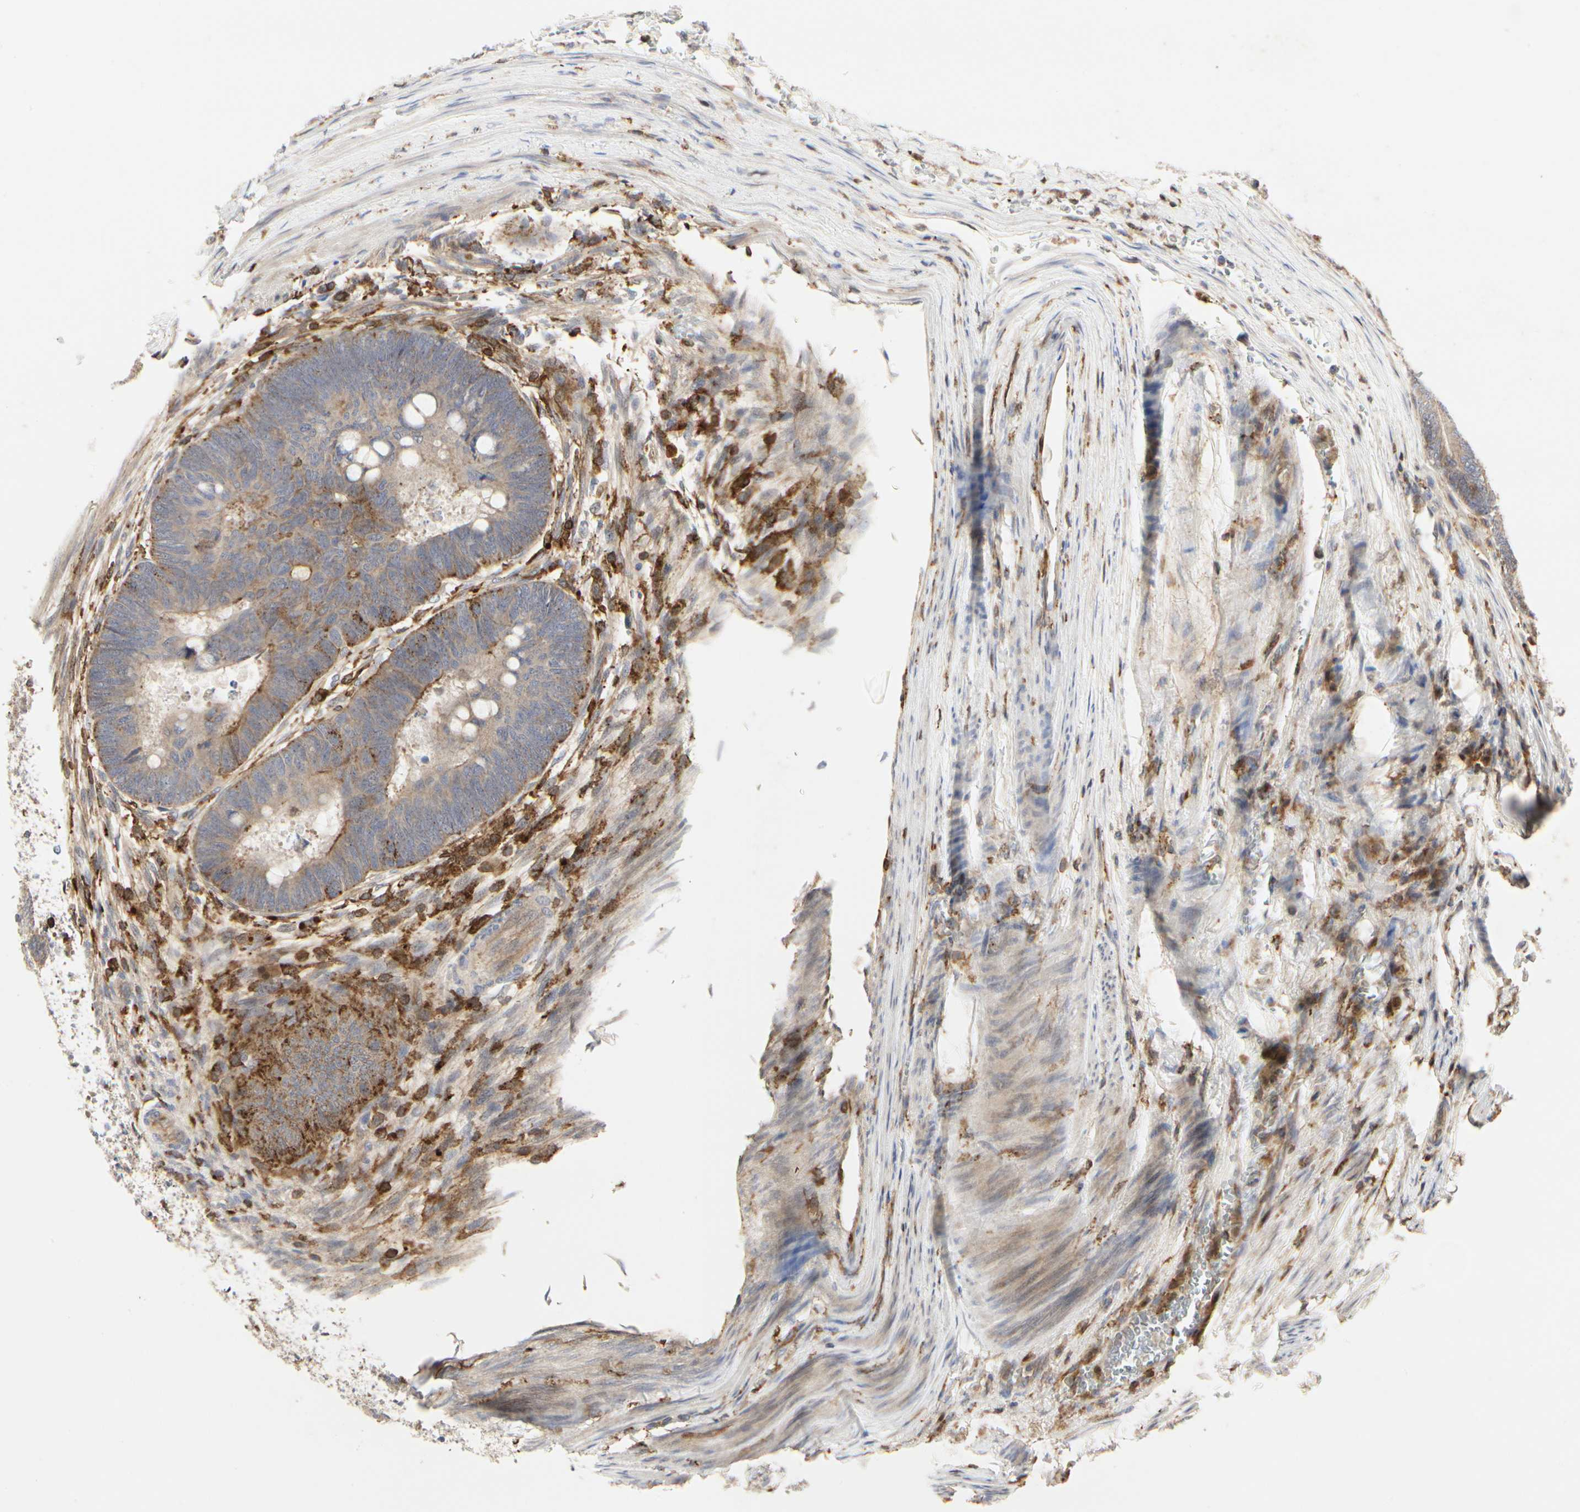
{"staining": {"intensity": "moderate", "quantity": ">75%", "location": "cytoplasmic/membranous"}, "tissue": "colorectal cancer", "cell_type": "Tumor cells", "image_type": "cancer", "snomed": [{"axis": "morphology", "description": "Normal tissue, NOS"}, {"axis": "morphology", "description": "Adenocarcinoma, NOS"}, {"axis": "topography", "description": "Rectum"}, {"axis": "topography", "description": "Peripheral nerve tissue"}], "caption": "Colorectal cancer (adenocarcinoma) tissue reveals moderate cytoplasmic/membranous positivity in about >75% of tumor cells, visualized by immunohistochemistry. (IHC, brightfield microscopy, high magnification).", "gene": "NAPG", "patient": {"sex": "male", "age": 92}}